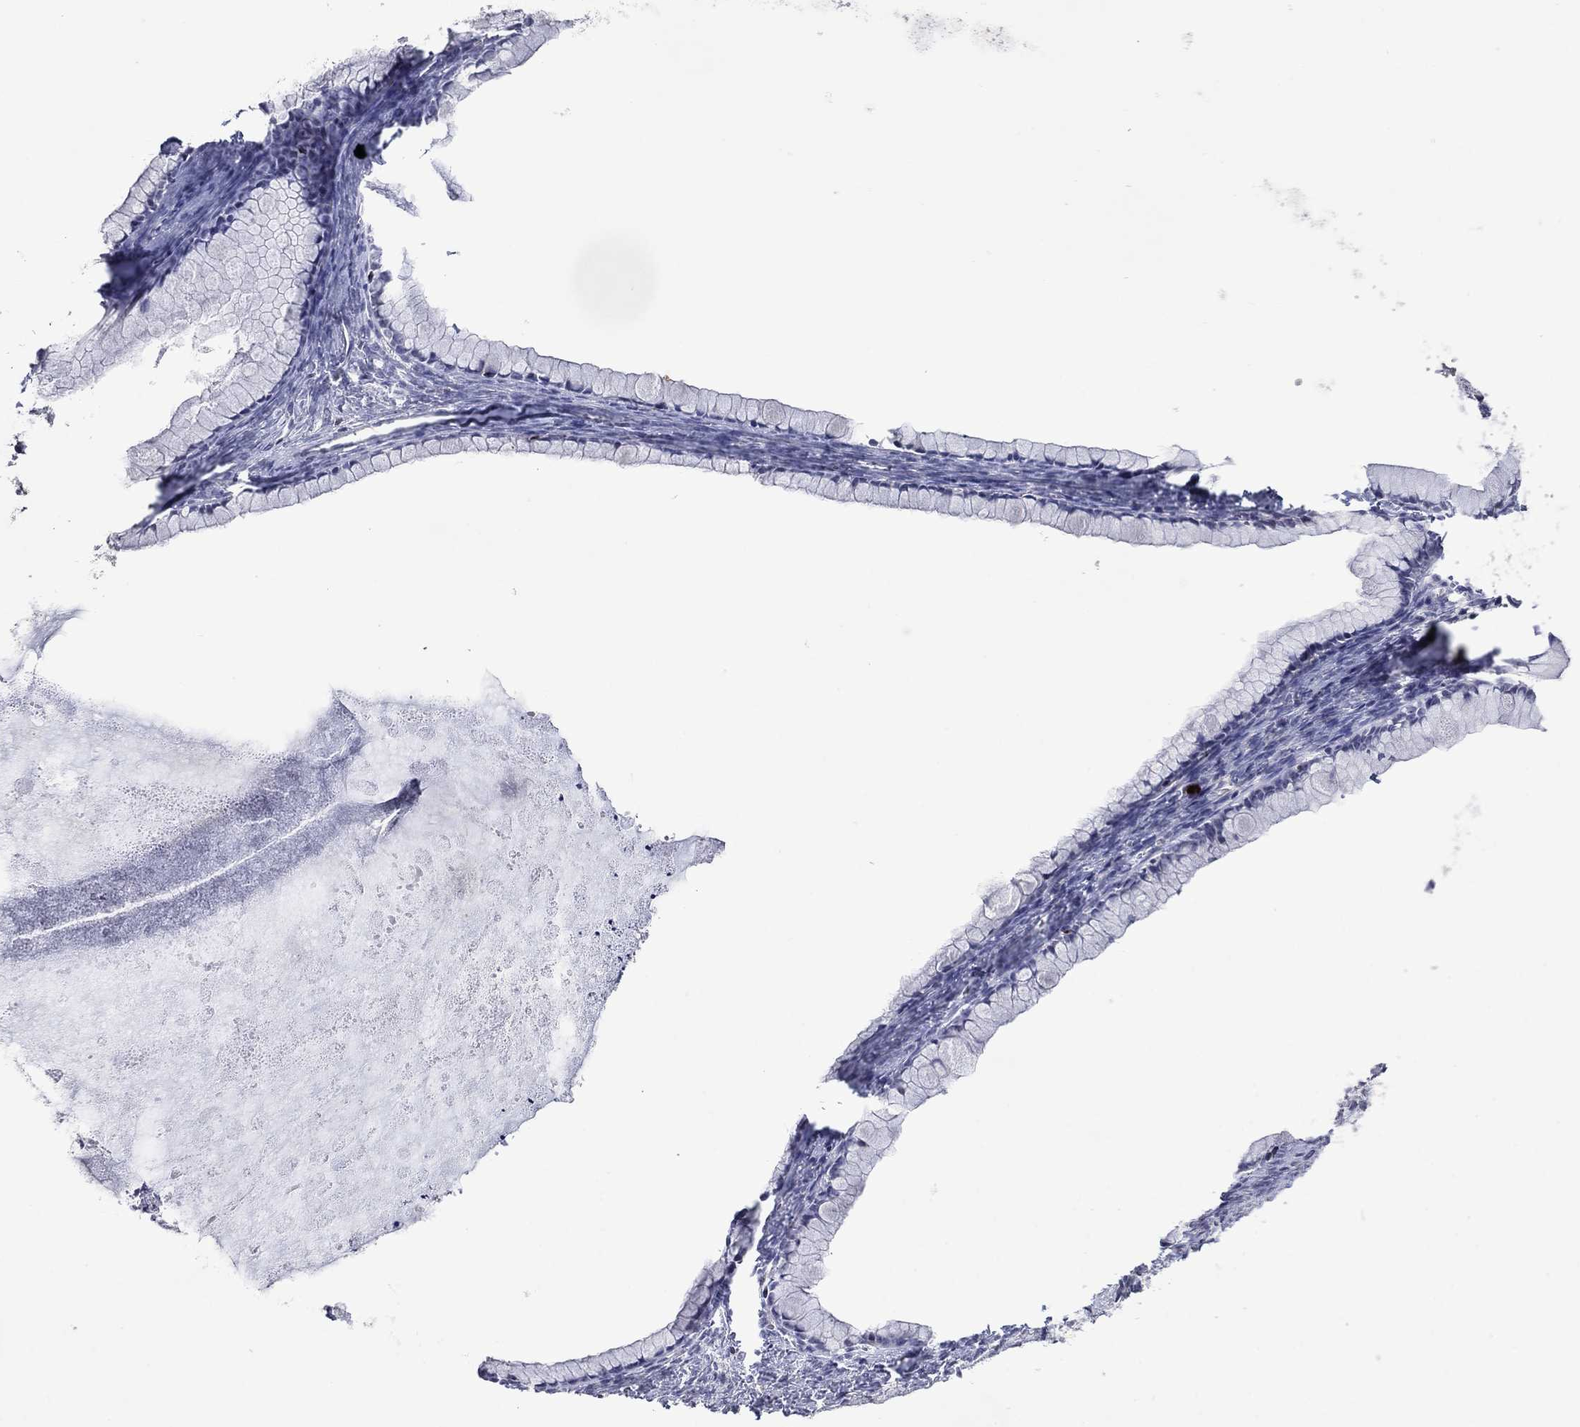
{"staining": {"intensity": "negative", "quantity": "none", "location": "none"}, "tissue": "ovarian cancer", "cell_type": "Tumor cells", "image_type": "cancer", "snomed": [{"axis": "morphology", "description": "Cystadenocarcinoma, mucinous, NOS"}, {"axis": "topography", "description": "Ovary"}], "caption": "IHC photomicrograph of human ovarian cancer (mucinous cystadenocarcinoma) stained for a protein (brown), which displays no positivity in tumor cells.", "gene": "CCL5", "patient": {"sex": "female", "age": 41}}